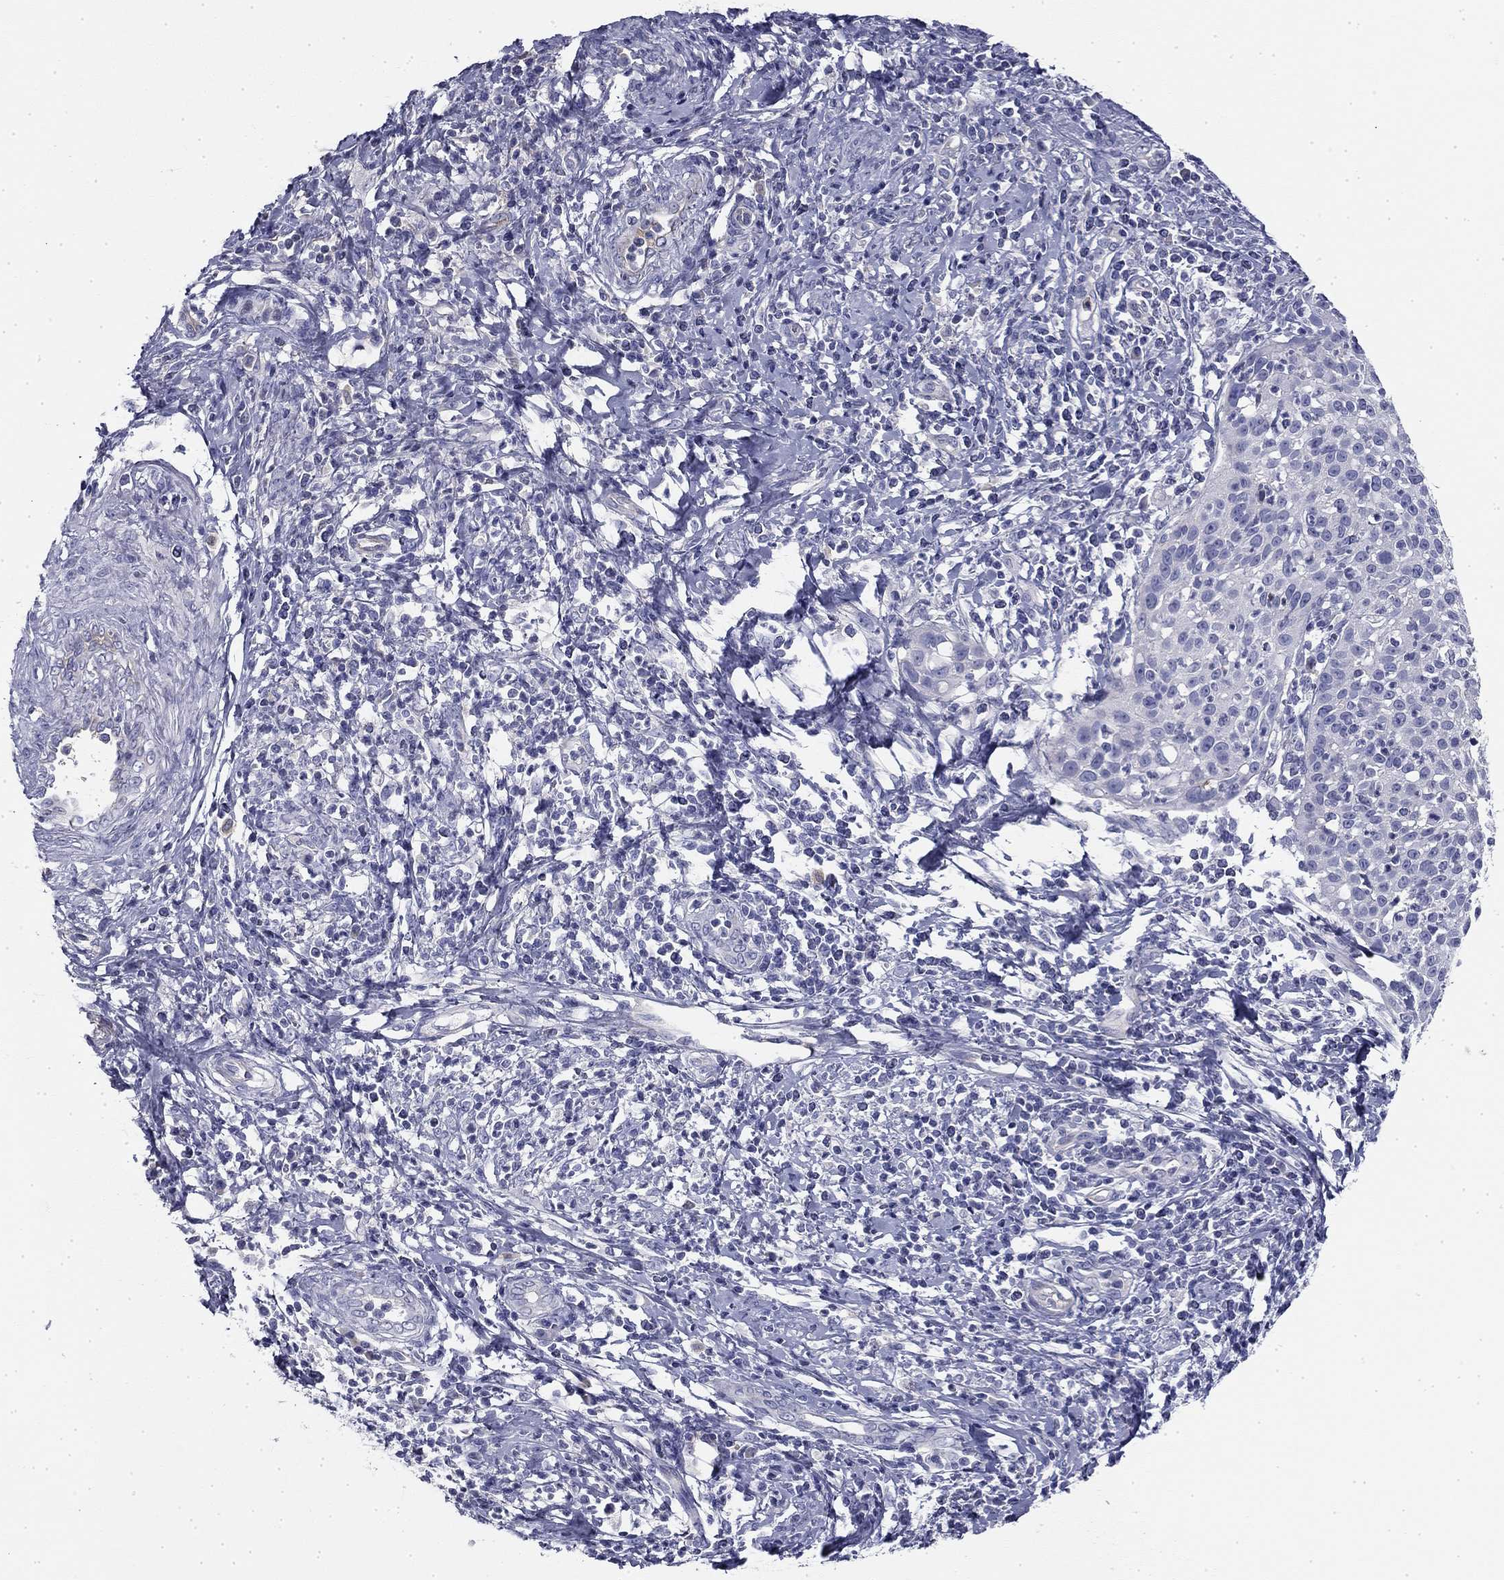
{"staining": {"intensity": "negative", "quantity": "none", "location": "none"}, "tissue": "cervical cancer", "cell_type": "Tumor cells", "image_type": "cancer", "snomed": [{"axis": "morphology", "description": "Squamous cell carcinoma, NOS"}, {"axis": "topography", "description": "Cervix"}], "caption": "An IHC micrograph of cervical cancer is shown. There is no staining in tumor cells of cervical cancer. (DAB (3,3'-diaminobenzidine) immunohistochemistry (IHC) visualized using brightfield microscopy, high magnification).", "gene": "CPLX4", "patient": {"sex": "female", "age": 26}}